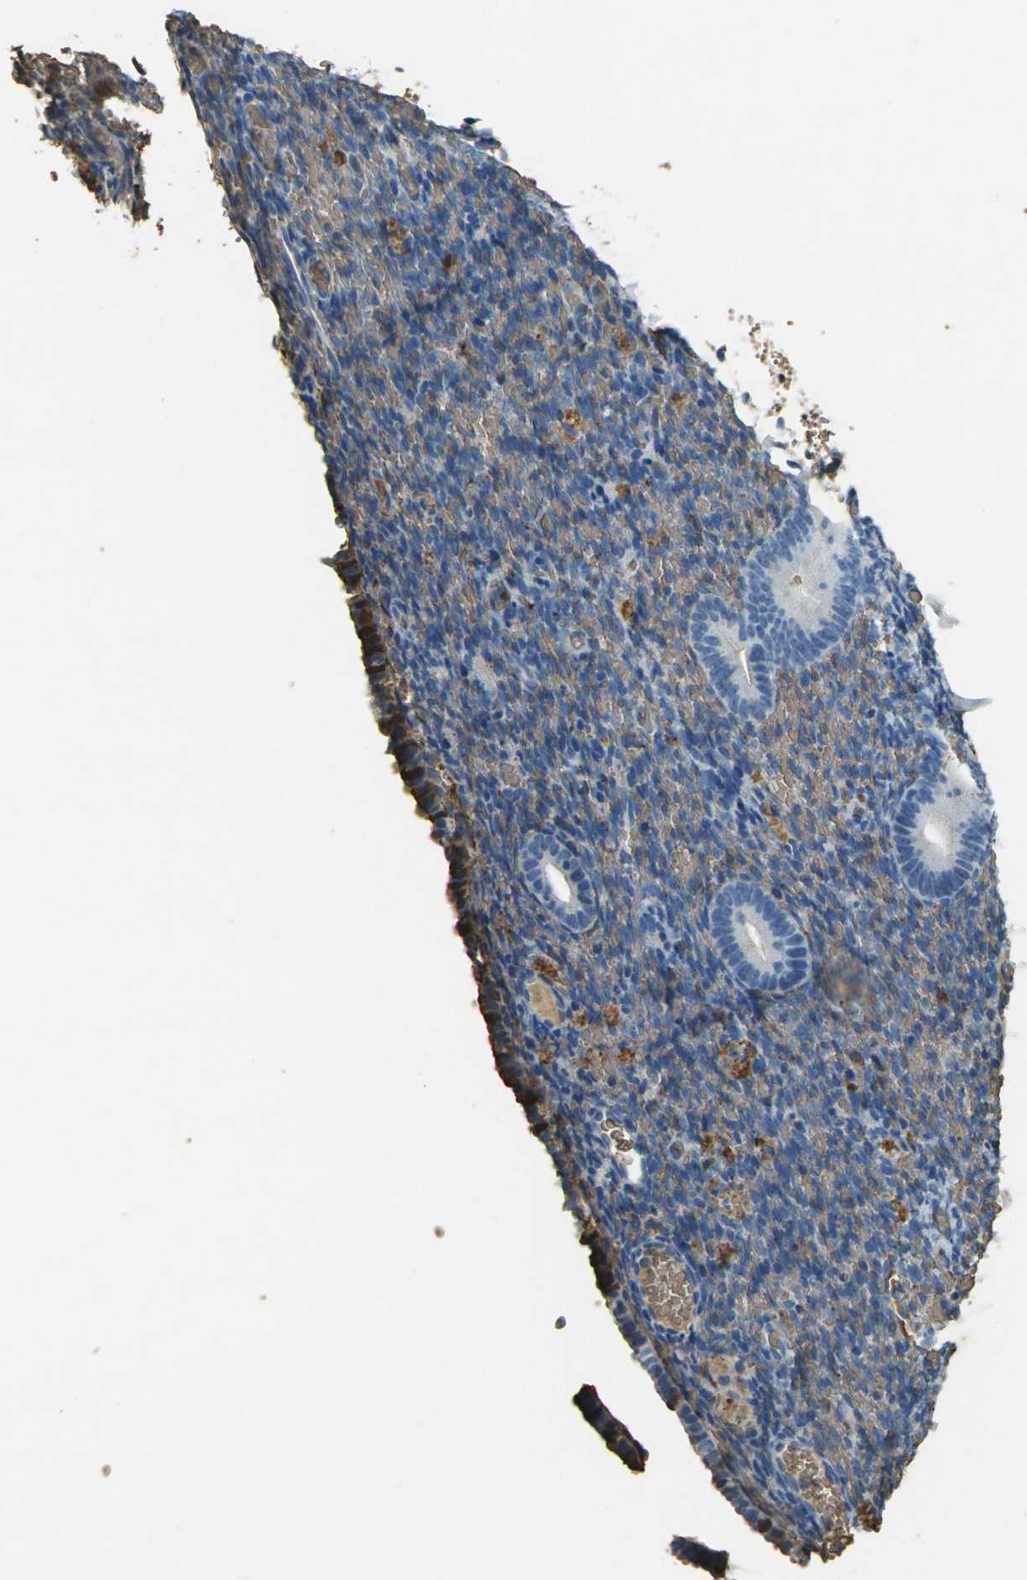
{"staining": {"intensity": "negative", "quantity": "none", "location": "none"}, "tissue": "endometrium", "cell_type": "Cells in endometrial stroma", "image_type": "normal", "snomed": [{"axis": "morphology", "description": "Normal tissue, NOS"}, {"axis": "topography", "description": "Endometrium"}], "caption": "A photomicrograph of human endometrium is negative for staining in cells in endometrial stroma.", "gene": "HBB", "patient": {"sex": "female", "age": 51}}